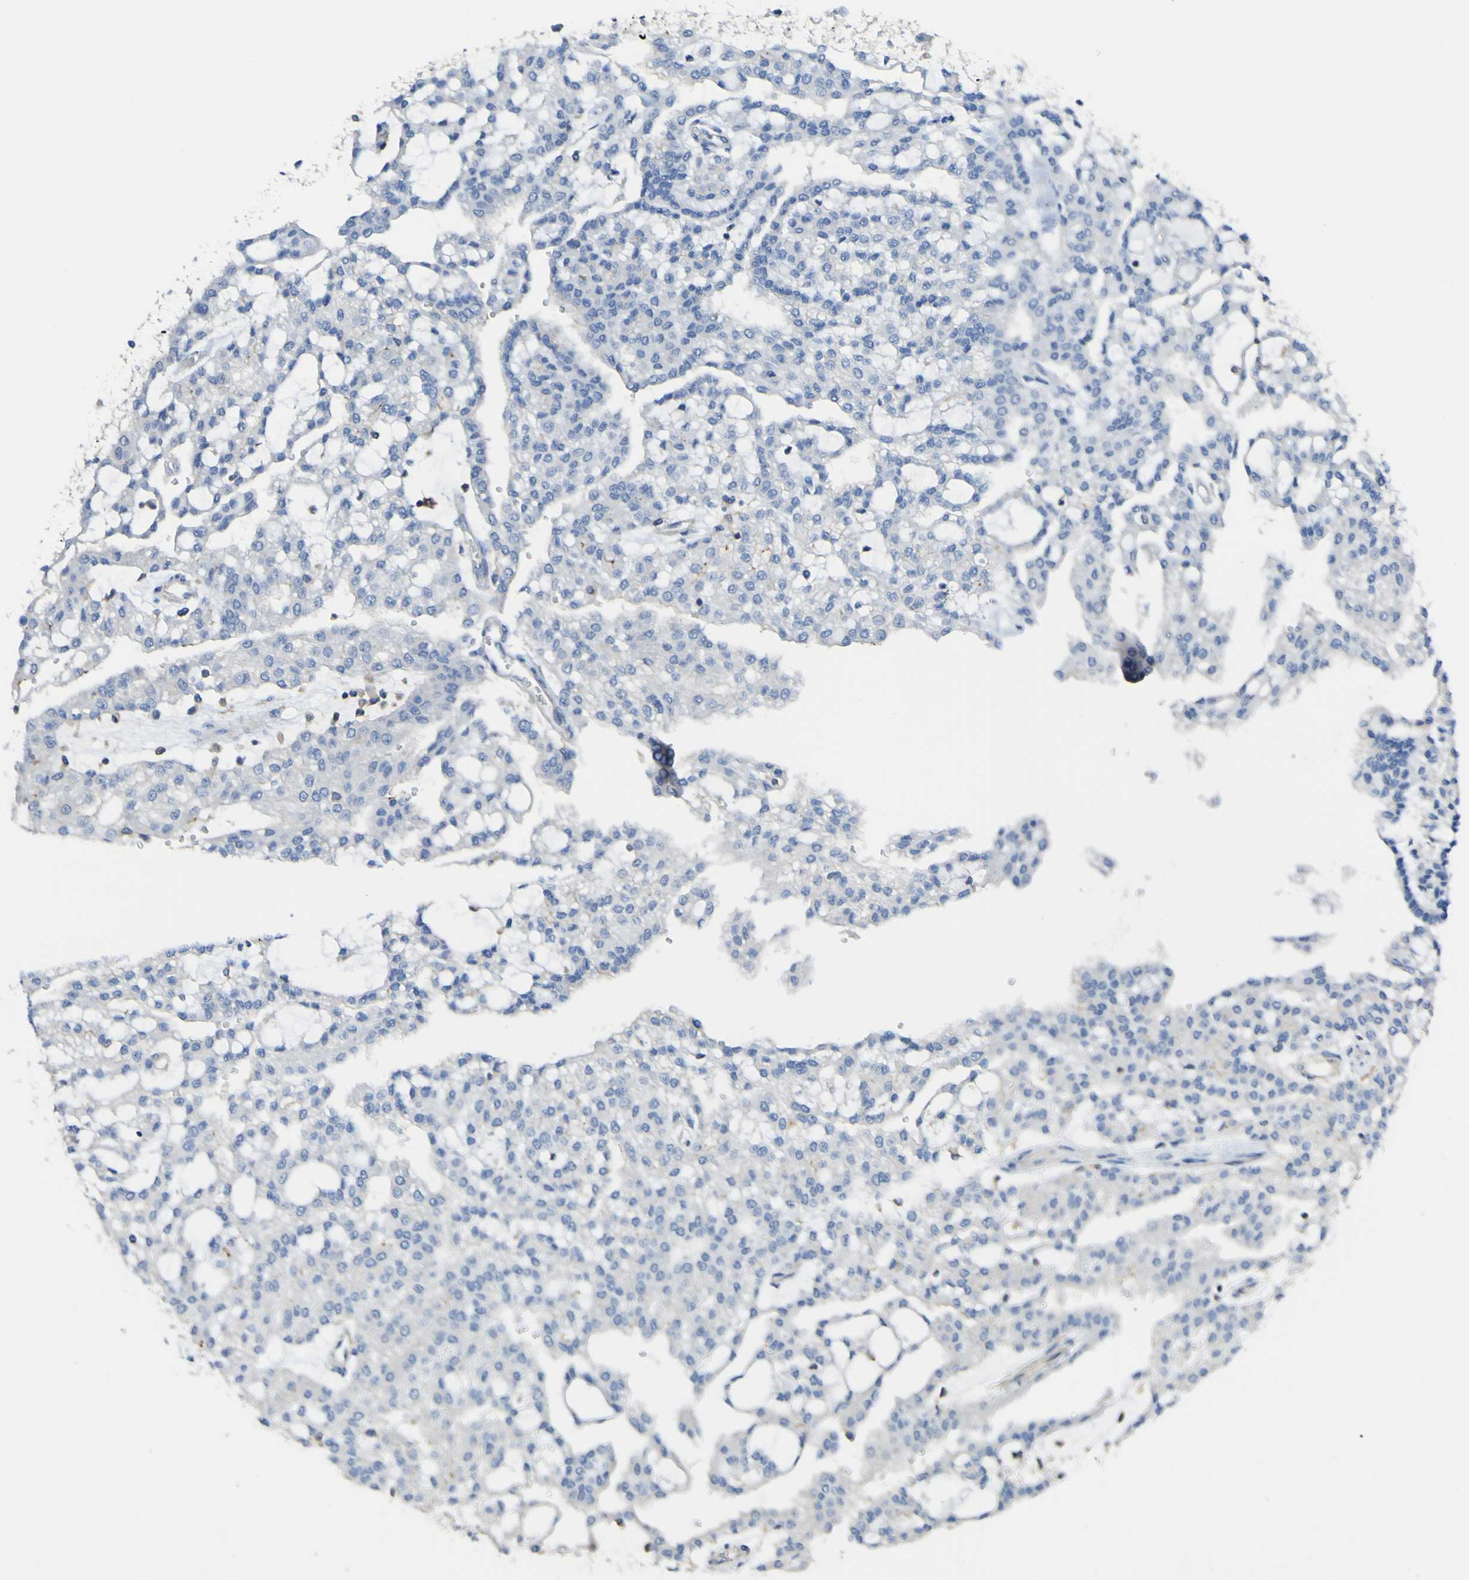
{"staining": {"intensity": "negative", "quantity": "none", "location": "none"}, "tissue": "renal cancer", "cell_type": "Tumor cells", "image_type": "cancer", "snomed": [{"axis": "morphology", "description": "Adenocarcinoma, NOS"}, {"axis": "topography", "description": "Kidney"}], "caption": "High magnification brightfield microscopy of renal cancer stained with DAB (3,3'-diaminobenzidine) (brown) and counterstained with hematoxylin (blue): tumor cells show no significant positivity.", "gene": "OGN", "patient": {"sex": "male", "age": 63}}